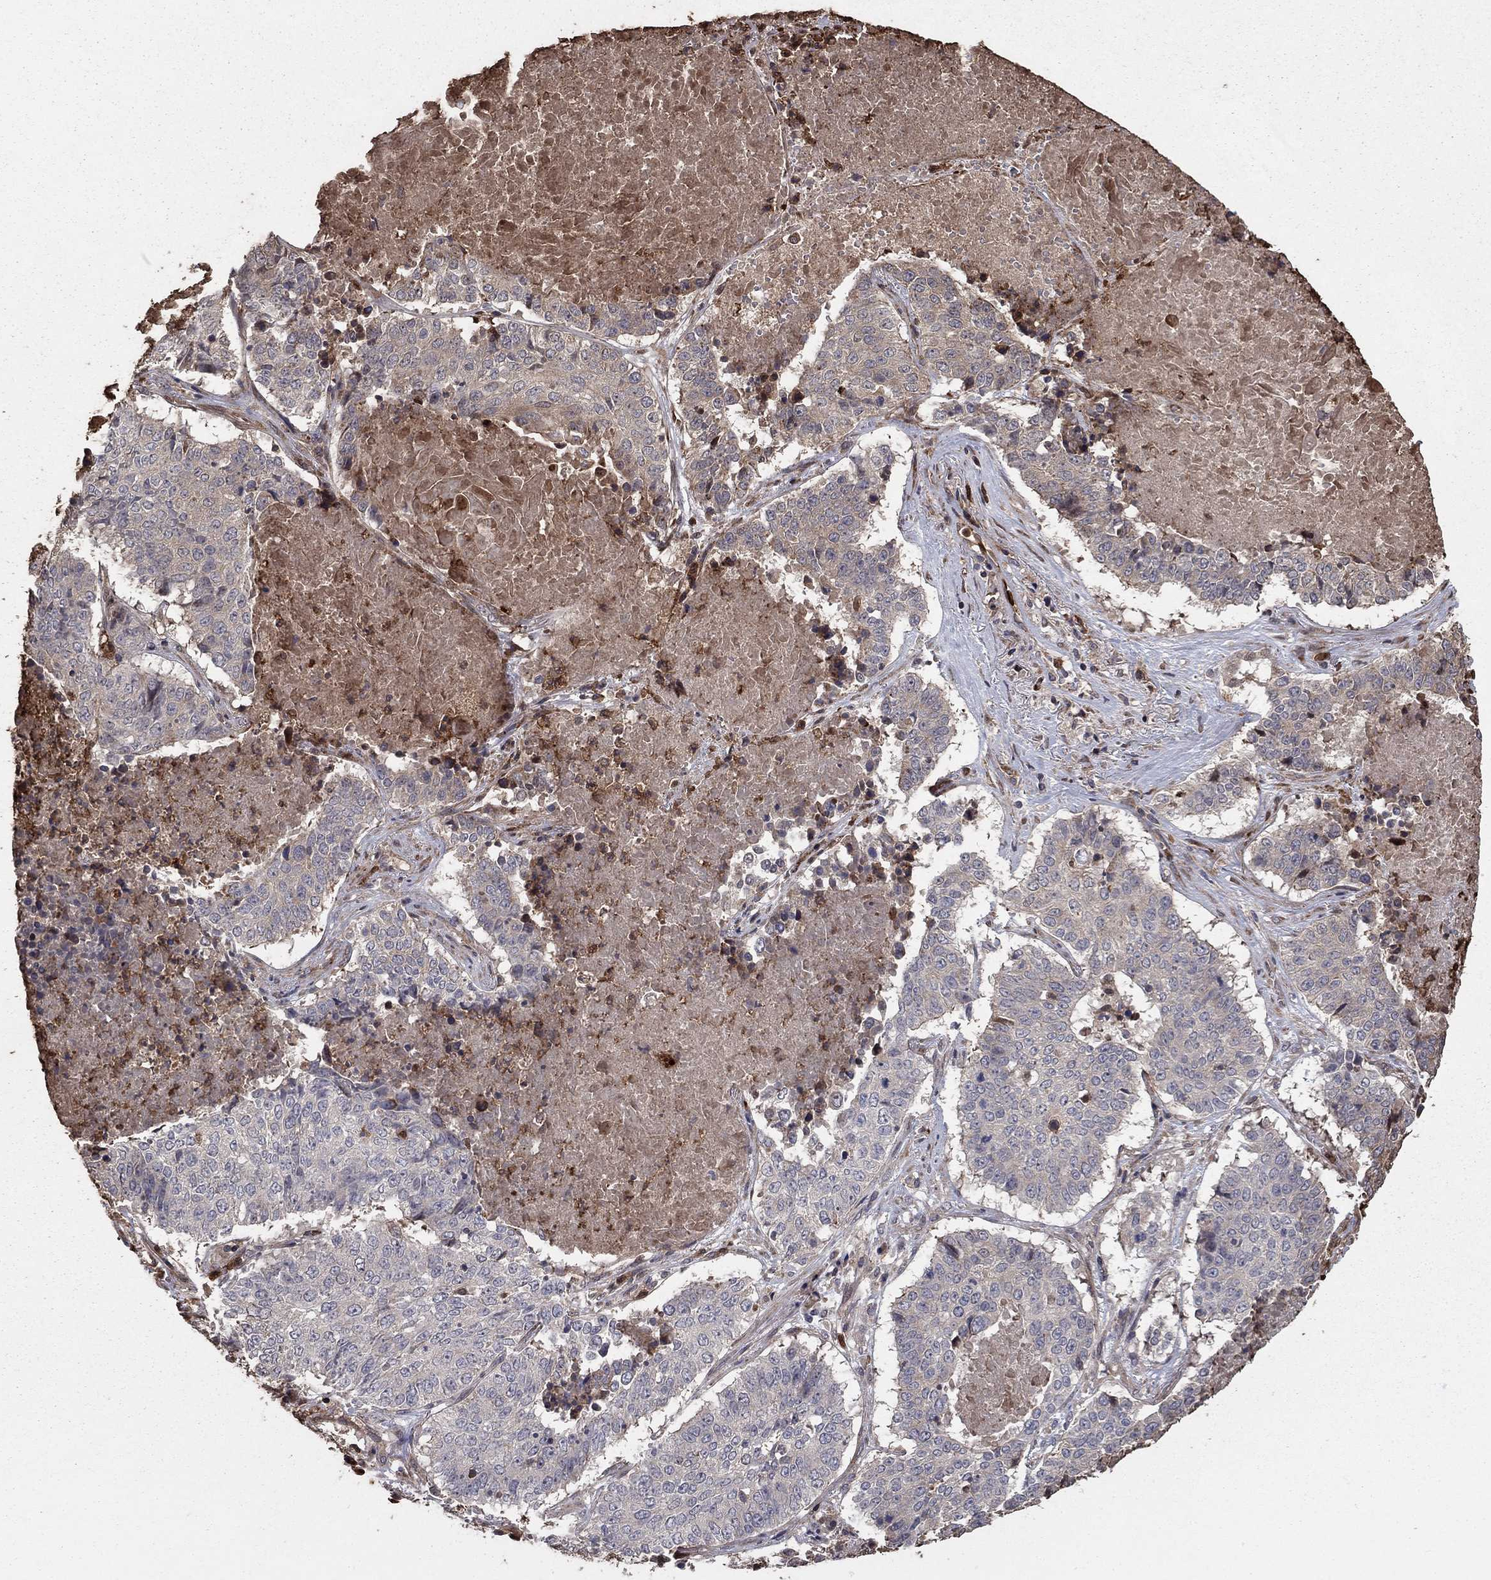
{"staining": {"intensity": "negative", "quantity": "none", "location": "none"}, "tissue": "lung cancer", "cell_type": "Tumor cells", "image_type": "cancer", "snomed": [{"axis": "morphology", "description": "Squamous cell carcinoma, NOS"}, {"axis": "topography", "description": "Lung"}], "caption": "This is an IHC micrograph of lung cancer (squamous cell carcinoma). There is no positivity in tumor cells.", "gene": "GYG1", "patient": {"sex": "male", "age": 64}}